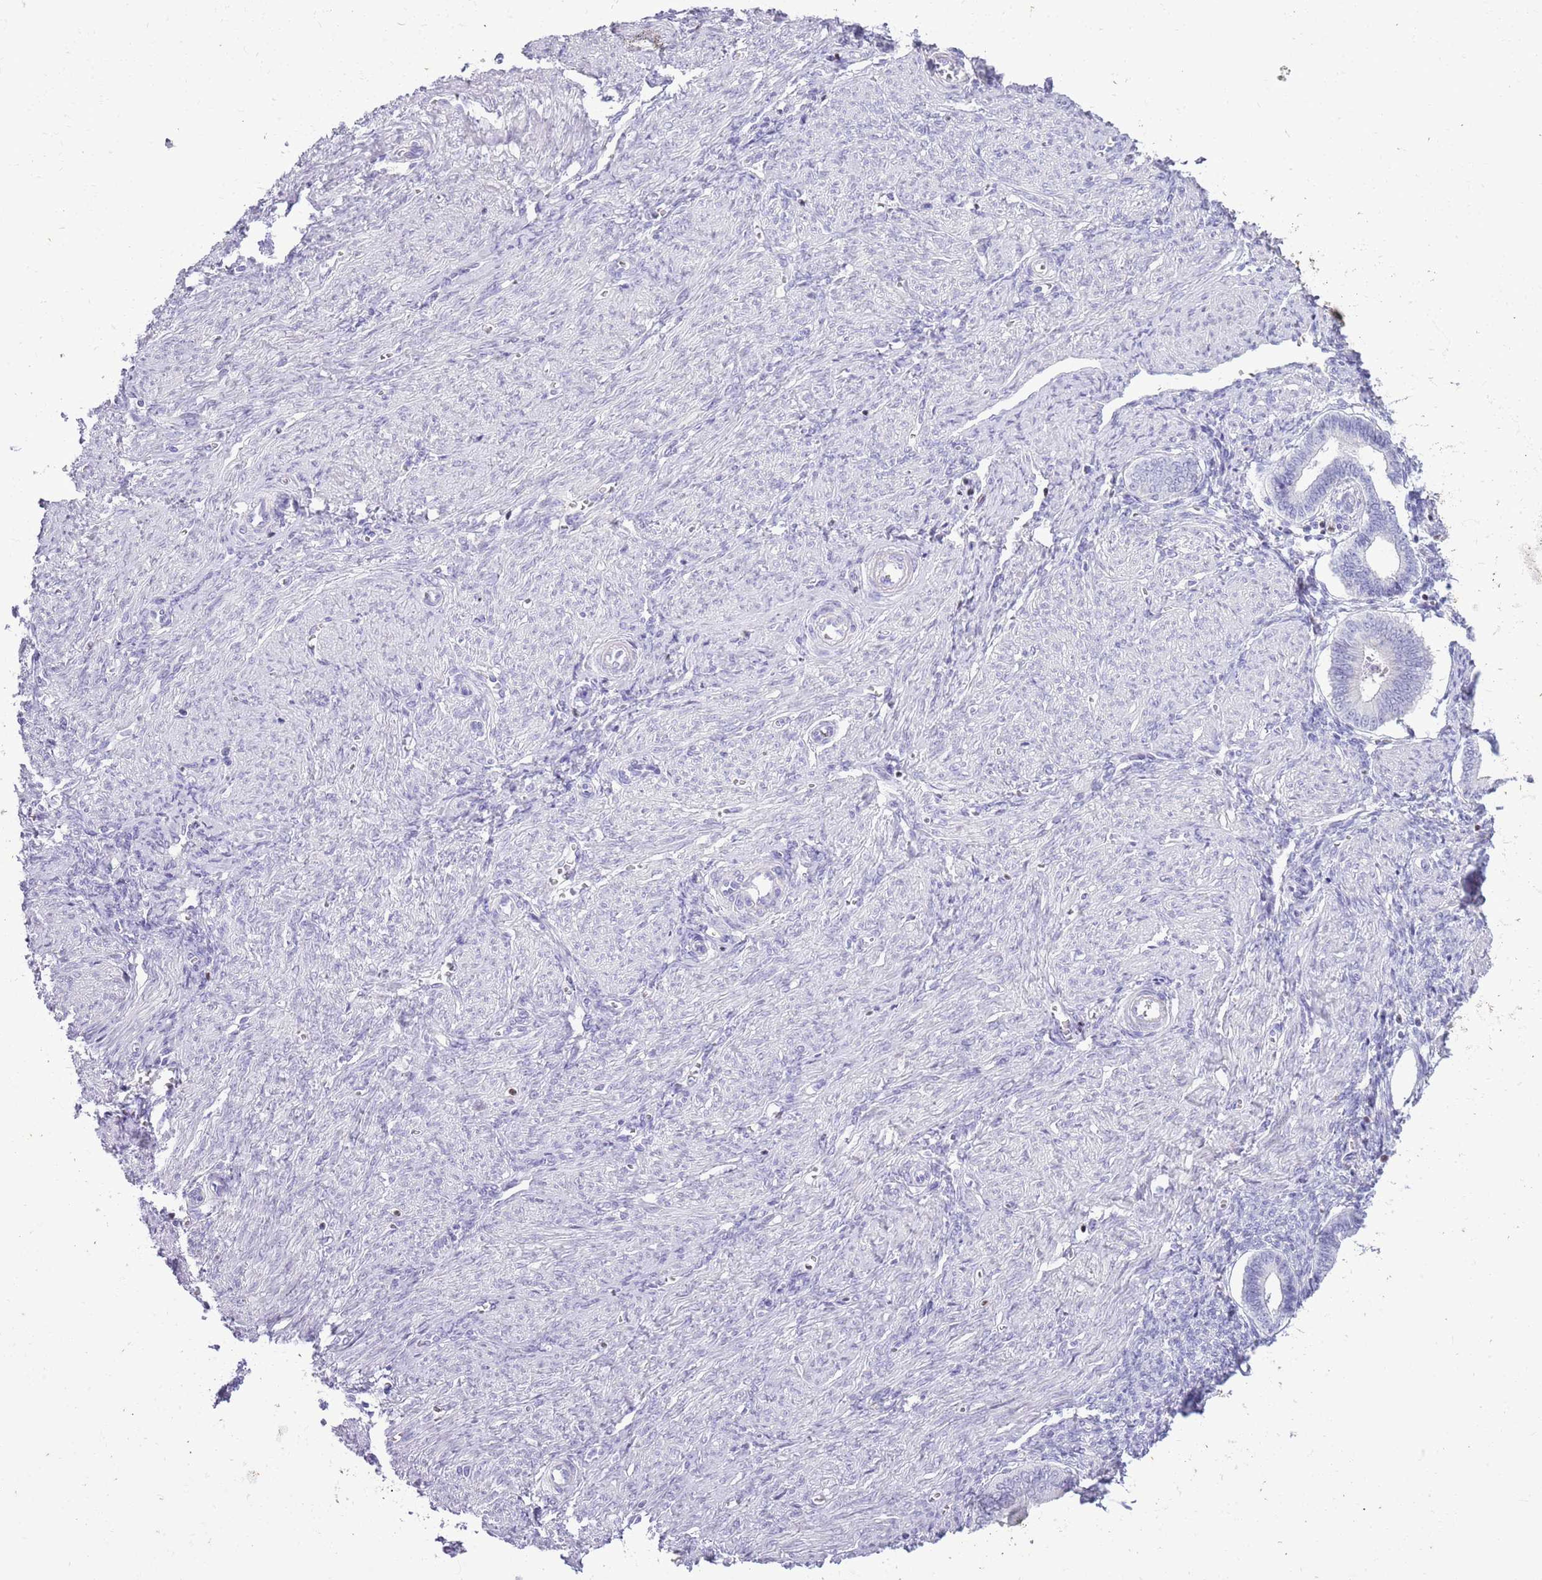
{"staining": {"intensity": "negative", "quantity": "none", "location": "none"}, "tissue": "endometrium", "cell_type": "Cells in endometrial stroma", "image_type": "normal", "snomed": [{"axis": "morphology", "description": "Normal tissue, NOS"}, {"axis": "topography", "description": "Endometrium"}], "caption": "The photomicrograph displays no significant positivity in cells in endometrial stroma of endometrium. Nuclei are stained in blue.", "gene": "BCL11B", "patient": {"sex": "female", "age": 44}}